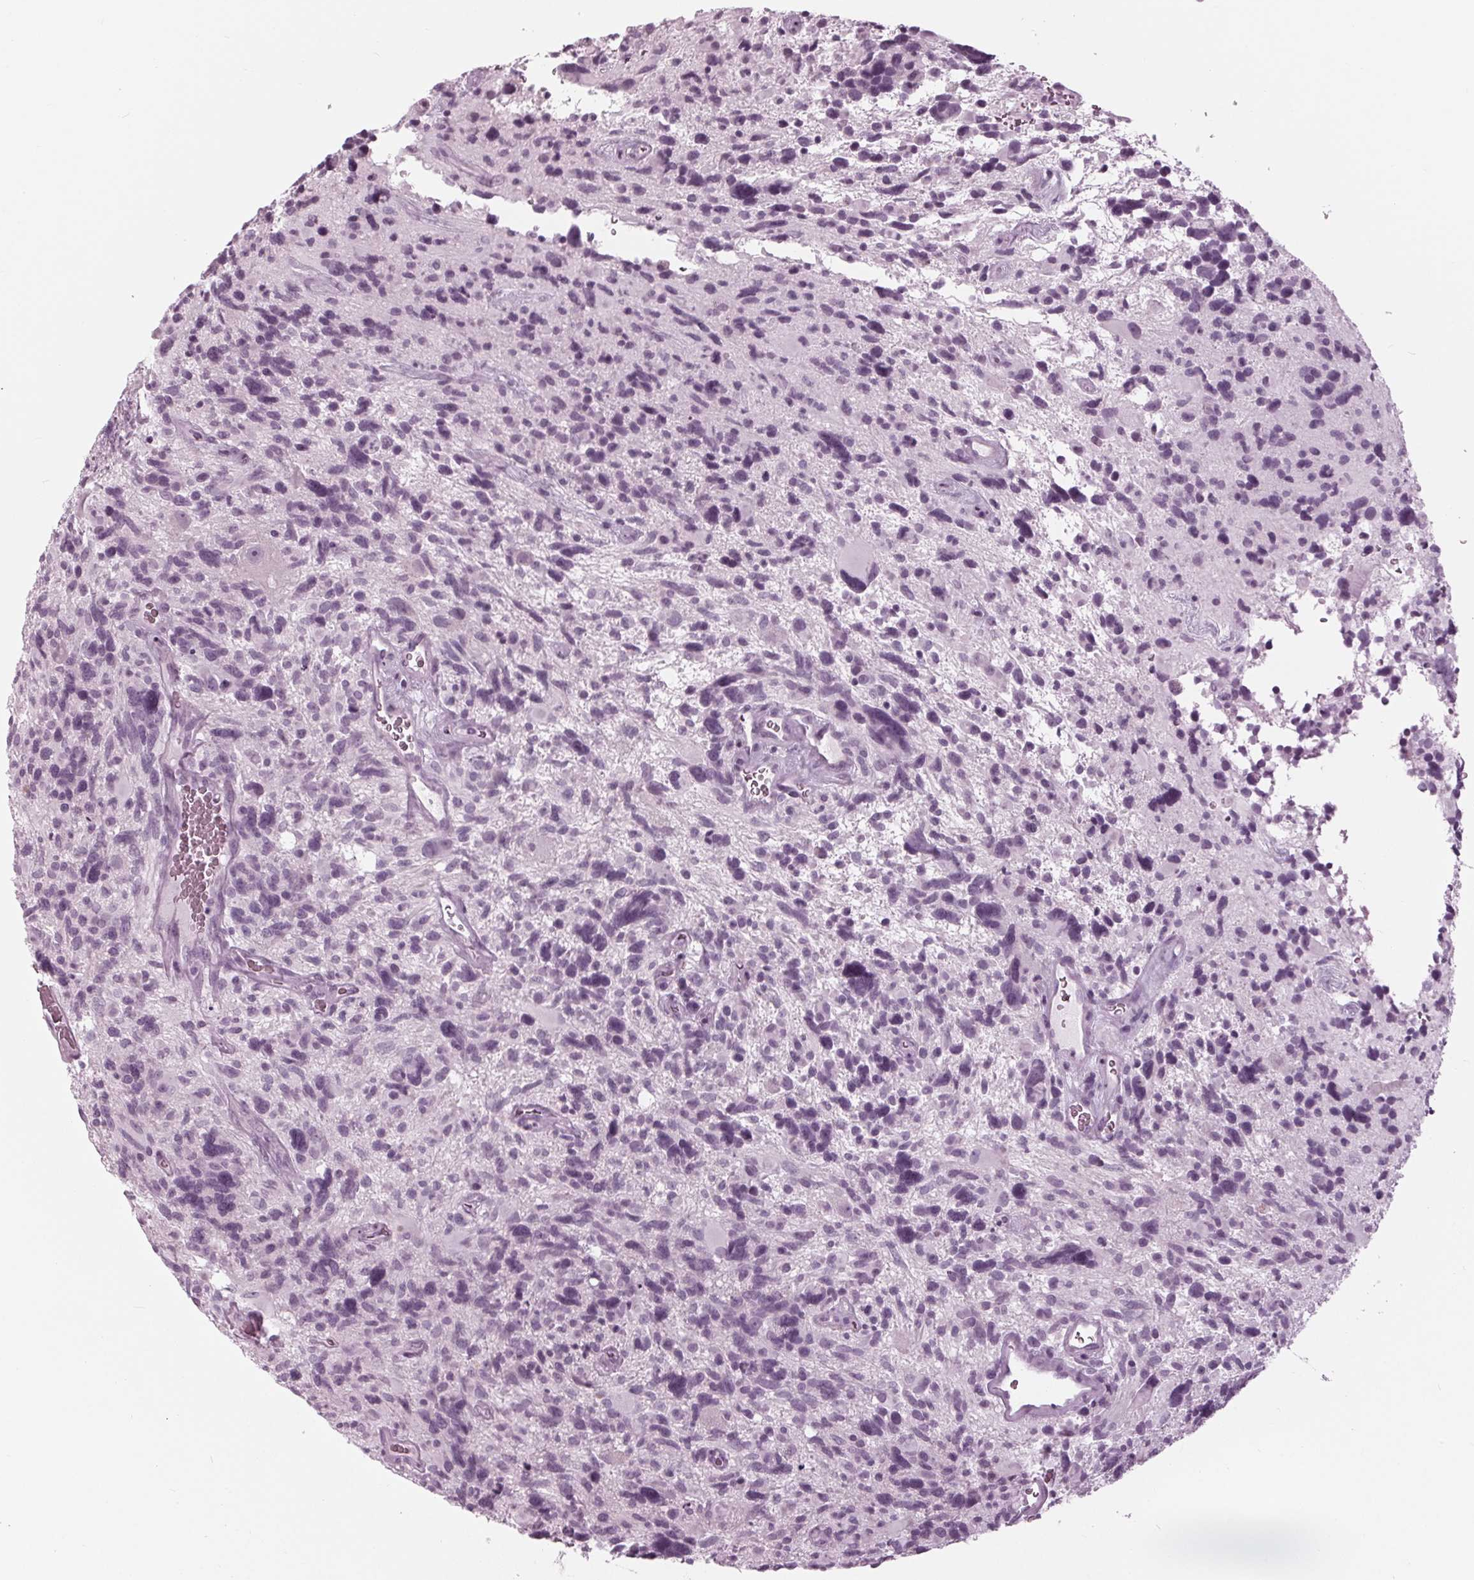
{"staining": {"intensity": "negative", "quantity": "none", "location": "none"}, "tissue": "glioma", "cell_type": "Tumor cells", "image_type": "cancer", "snomed": [{"axis": "morphology", "description": "Glioma, malignant, High grade"}, {"axis": "topography", "description": "Brain"}], "caption": "An image of glioma stained for a protein shows no brown staining in tumor cells.", "gene": "KRT28", "patient": {"sex": "male", "age": 49}}